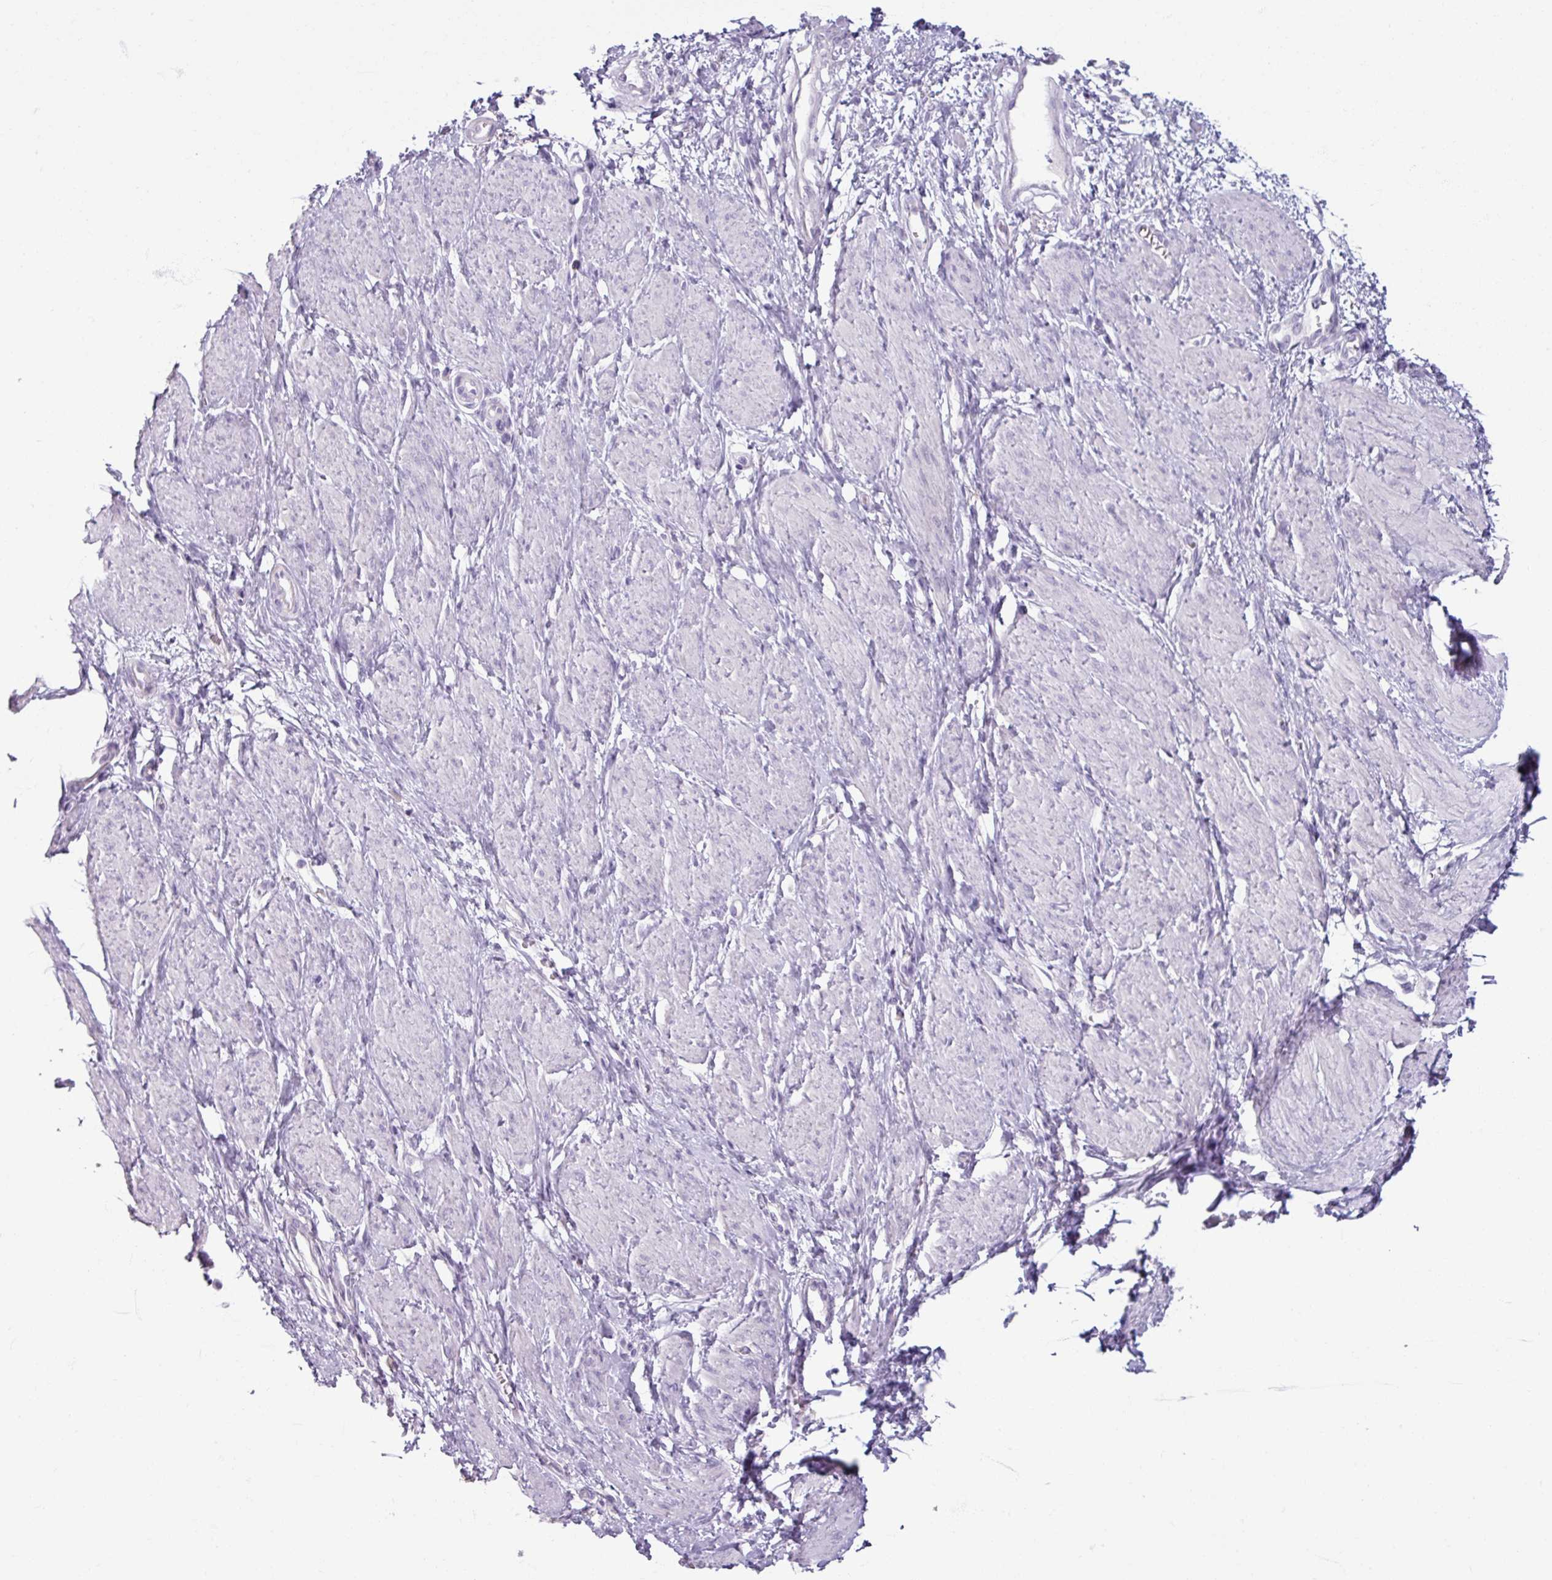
{"staining": {"intensity": "negative", "quantity": "none", "location": "none"}, "tissue": "smooth muscle", "cell_type": "Smooth muscle cells", "image_type": "normal", "snomed": [{"axis": "morphology", "description": "Normal tissue, NOS"}, {"axis": "topography", "description": "Smooth muscle"}, {"axis": "topography", "description": "Uterus"}], "caption": "Smooth muscle cells show no significant positivity in normal smooth muscle. Brightfield microscopy of immunohistochemistry (IHC) stained with DAB (3,3'-diaminobenzidine) (brown) and hematoxylin (blue), captured at high magnification.", "gene": "SLC27A5", "patient": {"sex": "female", "age": 39}}